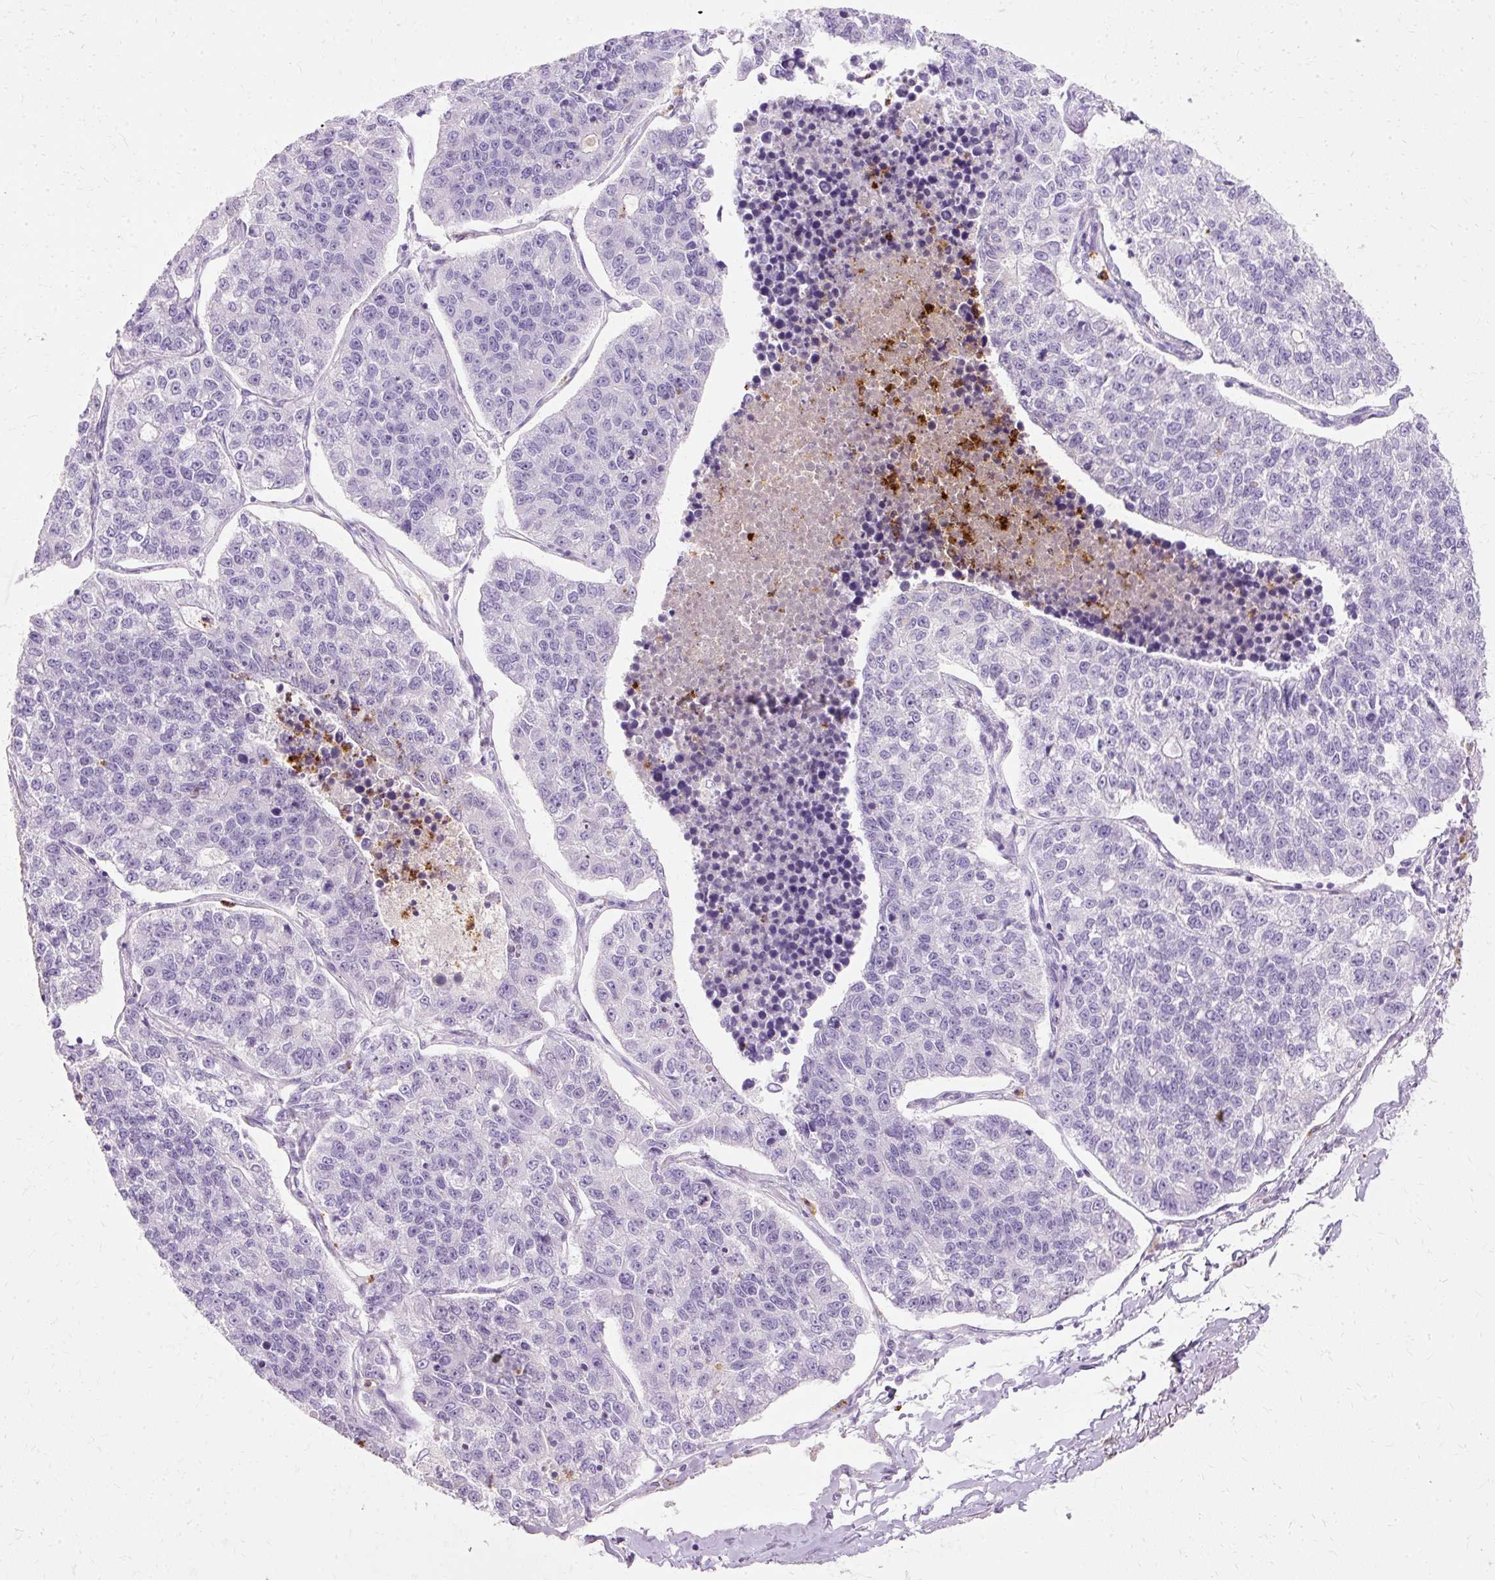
{"staining": {"intensity": "negative", "quantity": "none", "location": "none"}, "tissue": "lung cancer", "cell_type": "Tumor cells", "image_type": "cancer", "snomed": [{"axis": "morphology", "description": "Adenocarcinoma, NOS"}, {"axis": "topography", "description": "Lung"}], "caption": "The histopathology image demonstrates no staining of tumor cells in lung cancer (adenocarcinoma). (DAB (3,3'-diaminobenzidine) immunohistochemistry (IHC) visualized using brightfield microscopy, high magnification).", "gene": "DEFA1", "patient": {"sex": "male", "age": 49}}